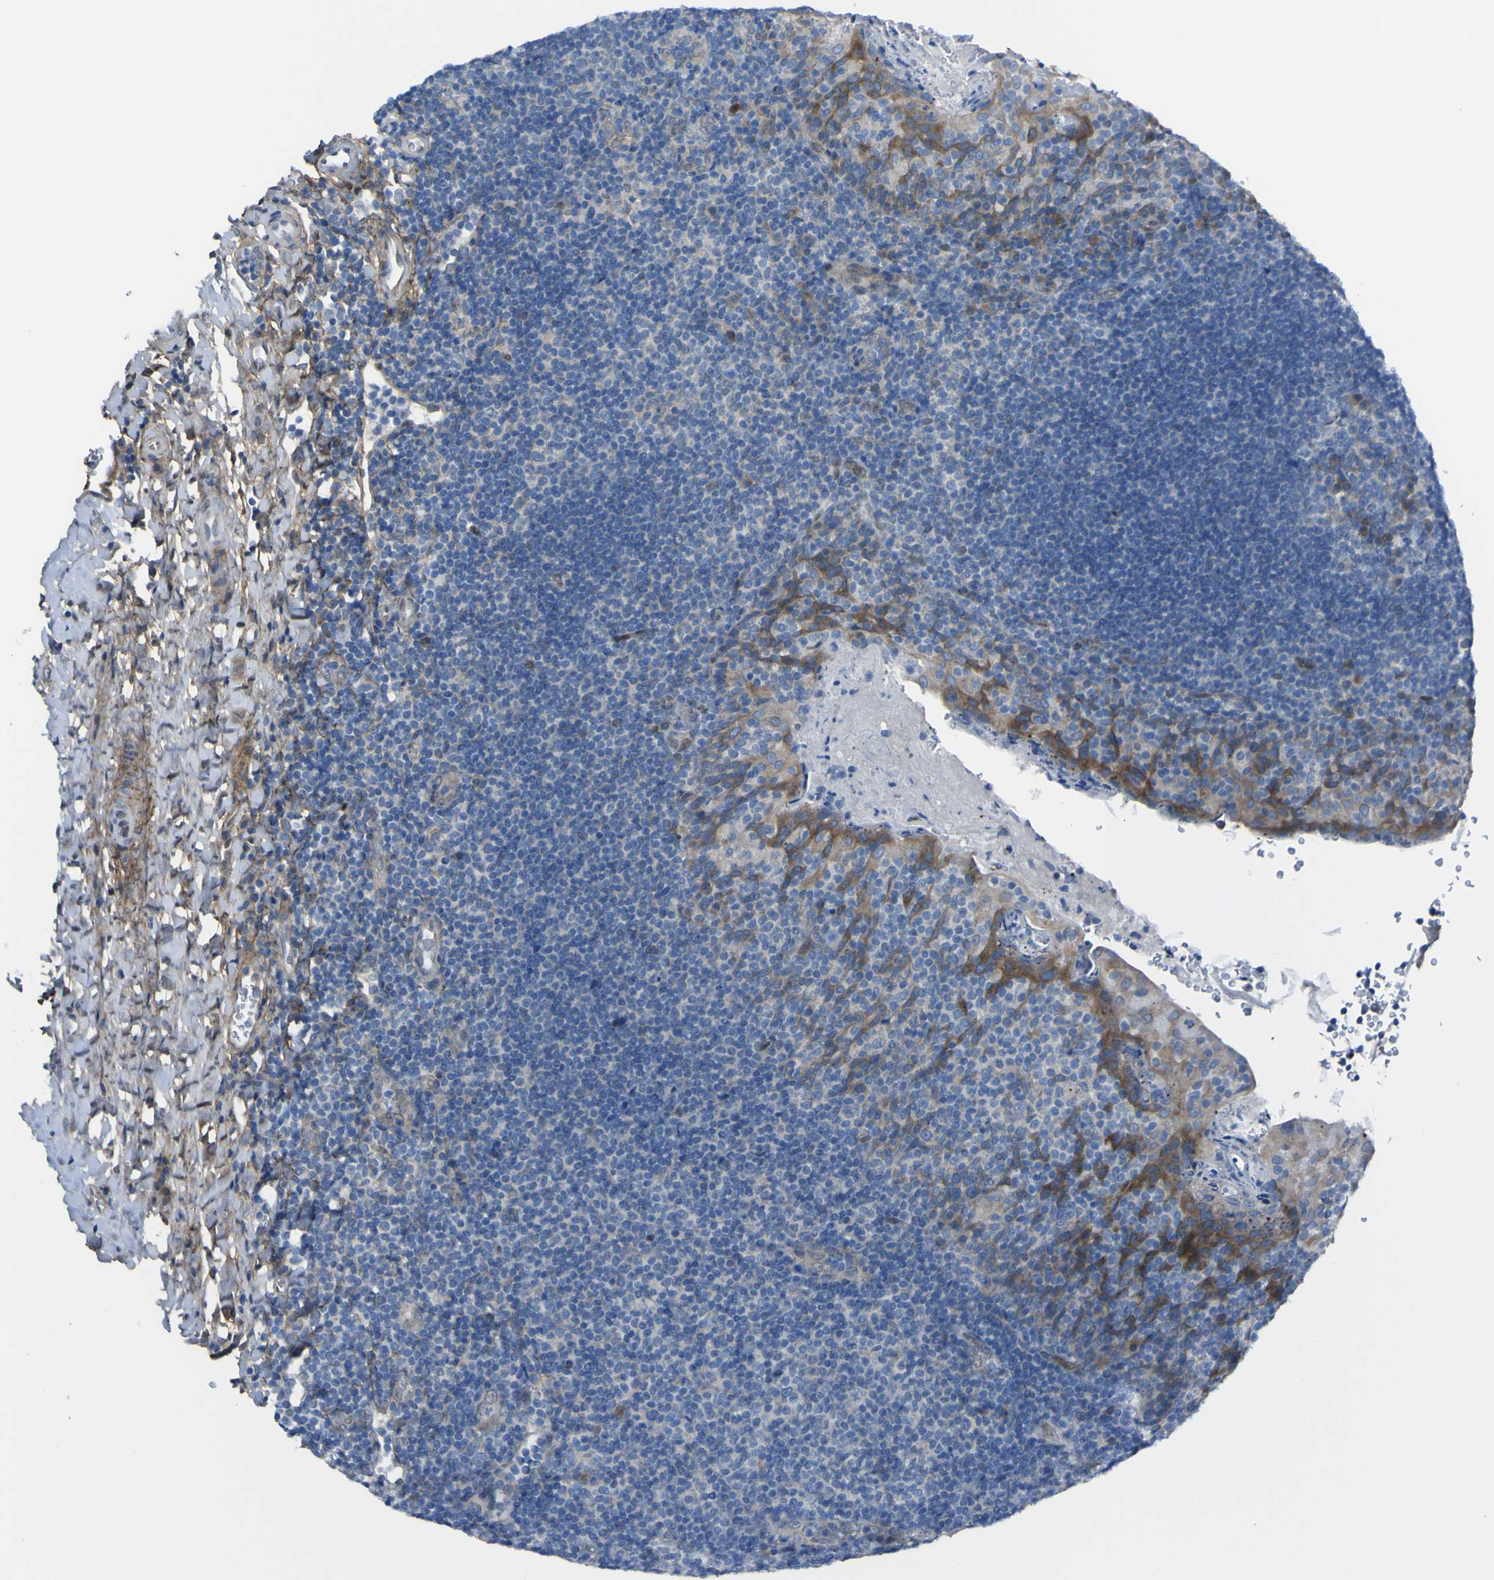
{"staining": {"intensity": "negative", "quantity": "none", "location": "none"}, "tissue": "tonsil", "cell_type": "Germinal center cells", "image_type": "normal", "snomed": [{"axis": "morphology", "description": "Normal tissue, NOS"}, {"axis": "topography", "description": "Tonsil"}], "caption": "The immunohistochemistry histopathology image has no significant expression in germinal center cells of tonsil. Brightfield microscopy of immunohistochemistry (IHC) stained with DAB (brown) and hematoxylin (blue), captured at high magnification.", "gene": "LRRN1", "patient": {"sex": "male", "age": 17}}